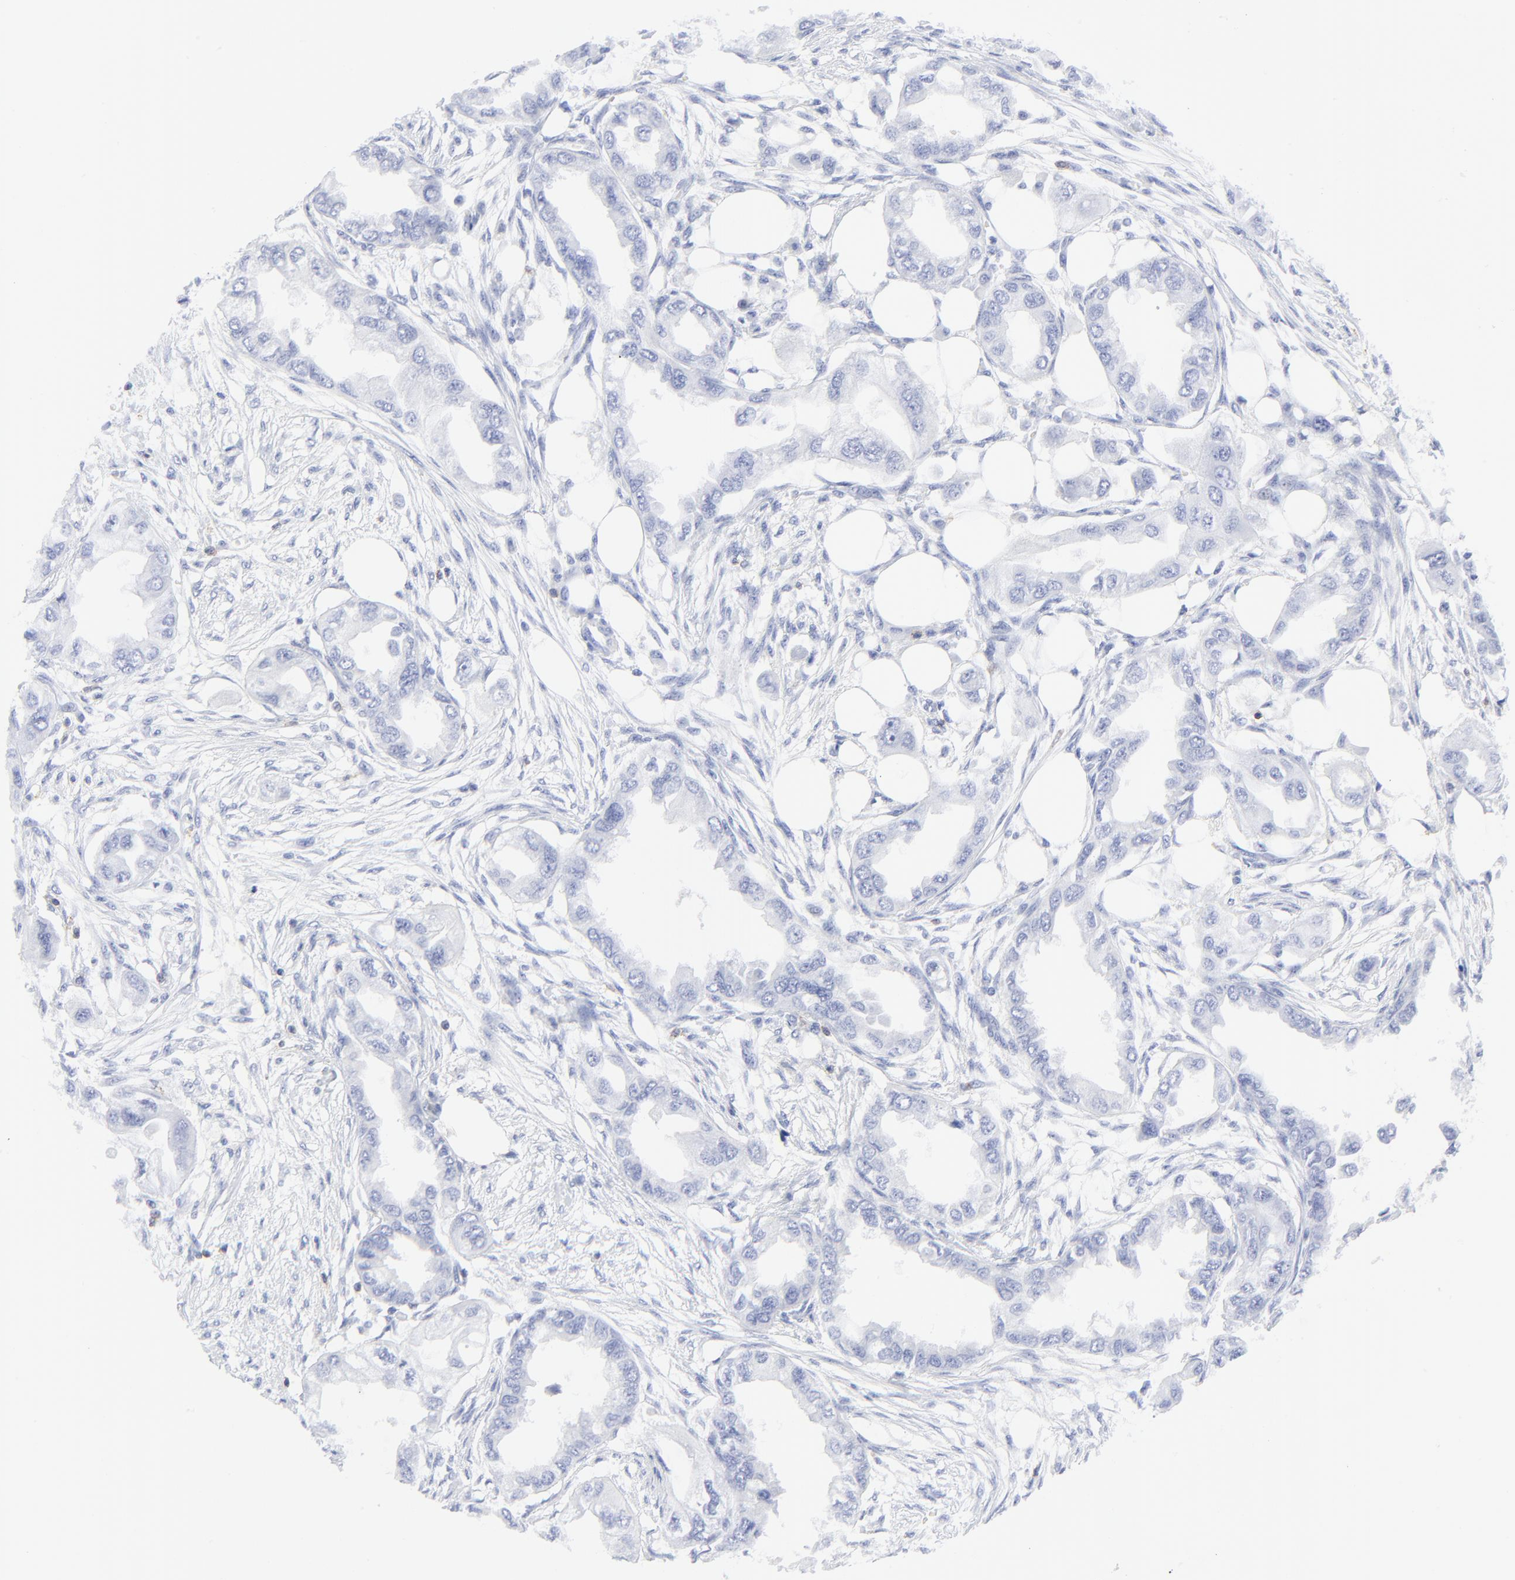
{"staining": {"intensity": "negative", "quantity": "none", "location": "none"}, "tissue": "endometrial cancer", "cell_type": "Tumor cells", "image_type": "cancer", "snomed": [{"axis": "morphology", "description": "Adenocarcinoma, NOS"}, {"axis": "topography", "description": "Endometrium"}], "caption": "A high-resolution image shows immunohistochemistry (IHC) staining of endometrial cancer (adenocarcinoma), which exhibits no significant expression in tumor cells.", "gene": "LCK", "patient": {"sex": "female", "age": 67}}